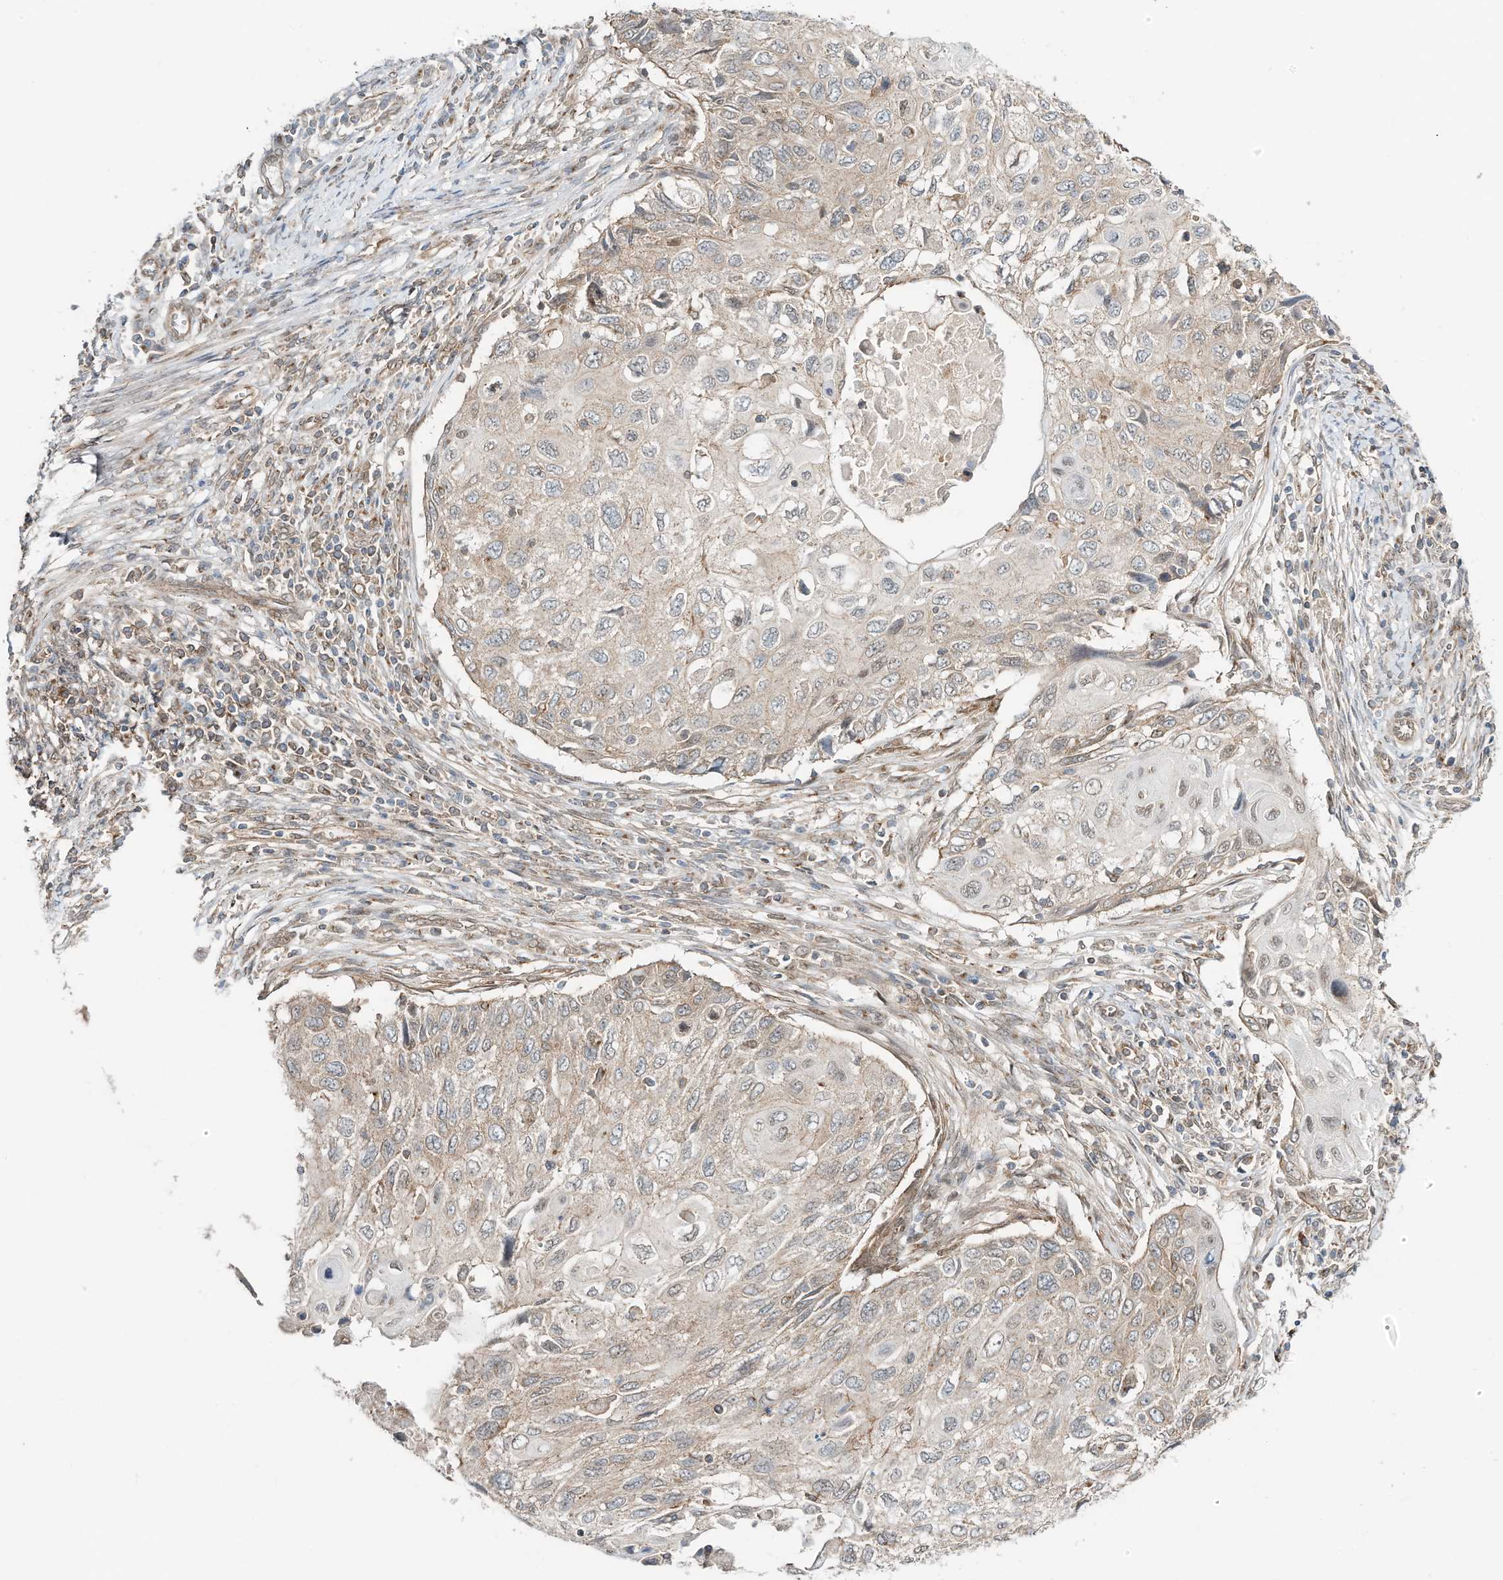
{"staining": {"intensity": "weak", "quantity": "25%-75%", "location": "cytoplasmic/membranous"}, "tissue": "cervical cancer", "cell_type": "Tumor cells", "image_type": "cancer", "snomed": [{"axis": "morphology", "description": "Squamous cell carcinoma, NOS"}, {"axis": "topography", "description": "Cervix"}], "caption": "Weak cytoplasmic/membranous positivity is appreciated in about 25%-75% of tumor cells in cervical cancer.", "gene": "CUX1", "patient": {"sex": "female", "age": 70}}